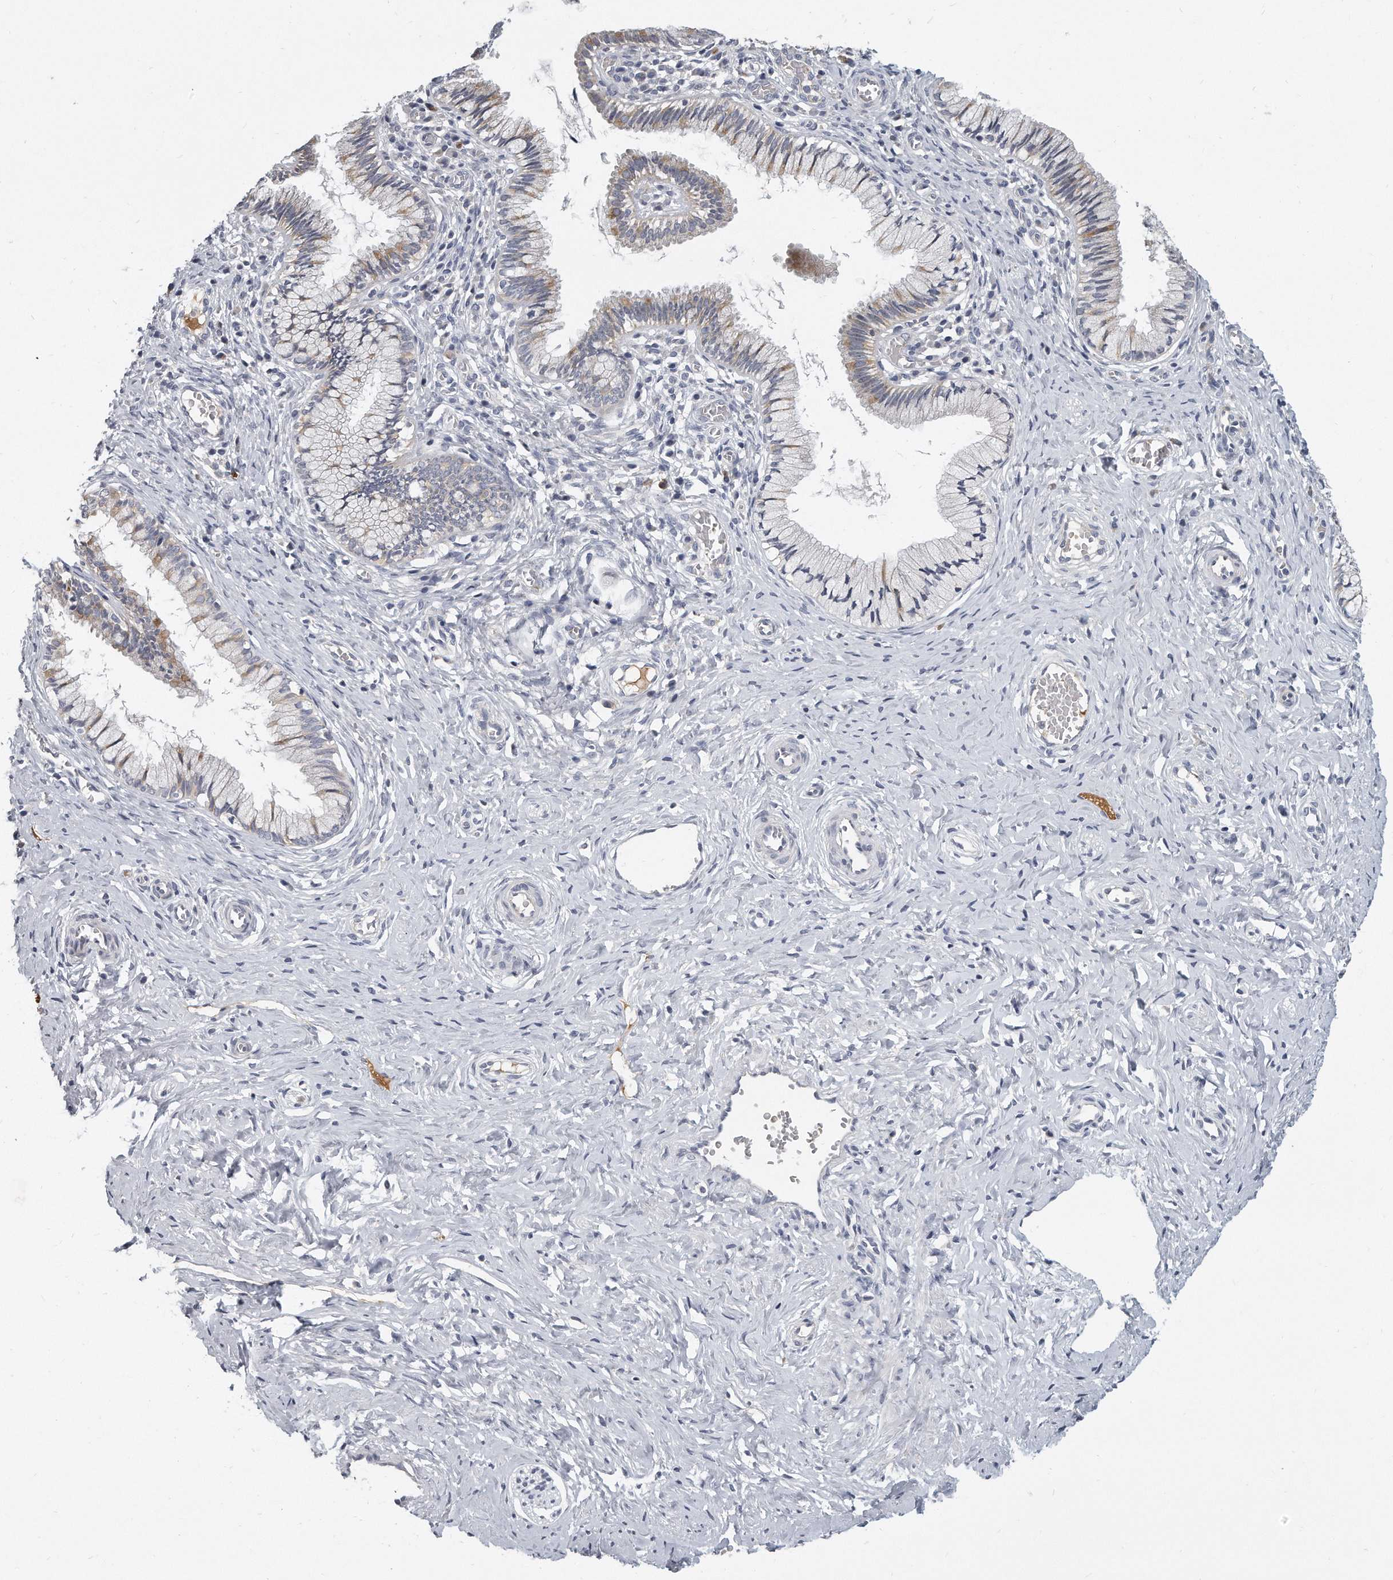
{"staining": {"intensity": "weak", "quantity": "<25%", "location": "cytoplasmic/membranous"}, "tissue": "cervix", "cell_type": "Glandular cells", "image_type": "normal", "snomed": [{"axis": "morphology", "description": "Normal tissue, NOS"}, {"axis": "topography", "description": "Cervix"}], "caption": "The image exhibits no significant staining in glandular cells of cervix. (Stains: DAB immunohistochemistry with hematoxylin counter stain, Microscopy: brightfield microscopy at high magnification).", "gene": "PLEKHA6", "patient": {"sex": "female", "age": 27}}